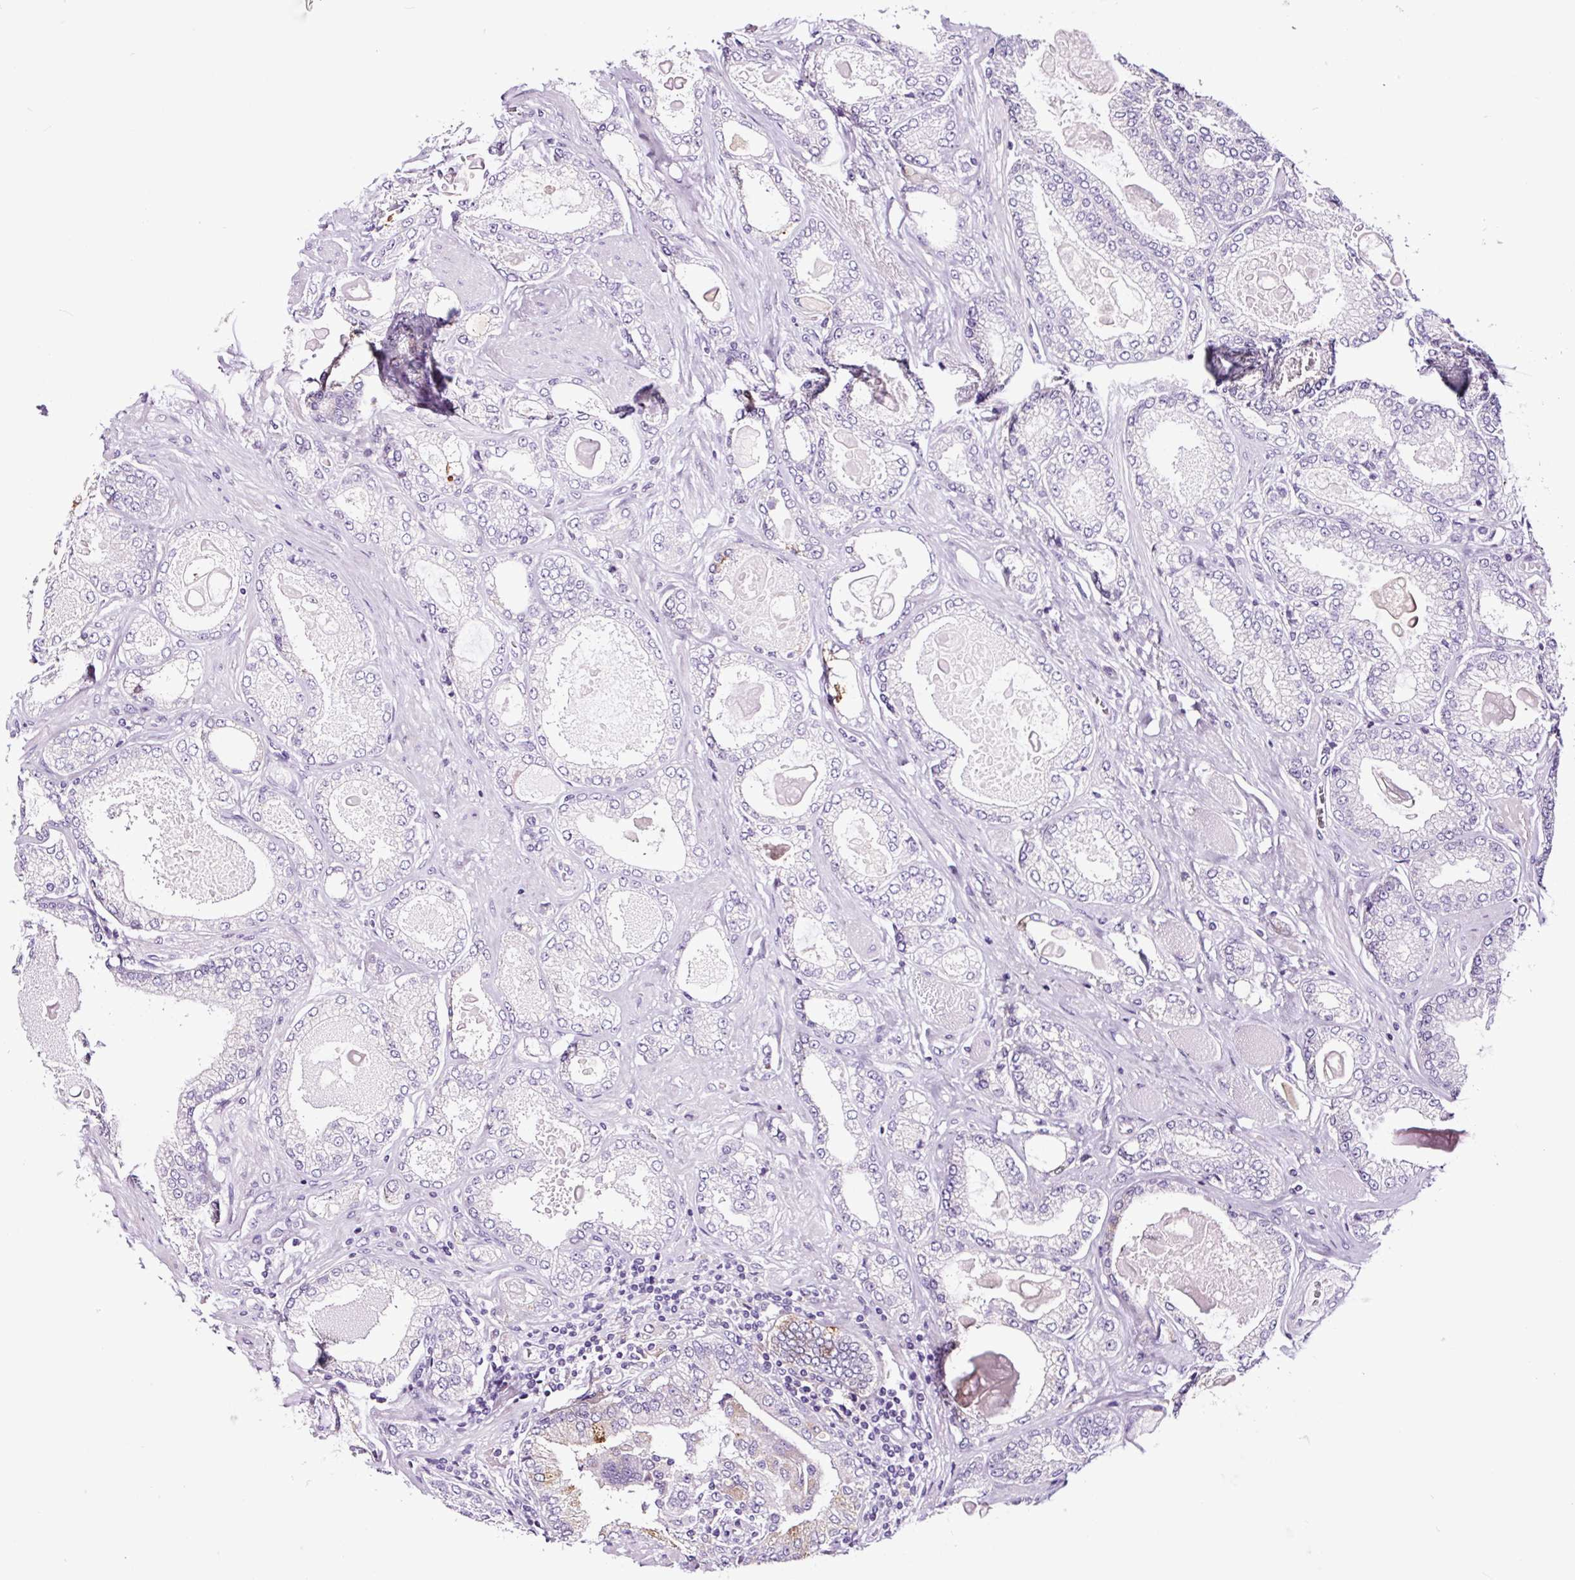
{"staining": {"intensity": "negative", "quantity": "none", "location": "none"}, "tissue": "prostate cancer", "cell_type": "Tumor cells", "image_type": "cancer", "snomed": [{"axis": "morphology", "description": "Adenocarcinoma, High grade"}, {"axis": "topography", "description": "Prostate"}], "caption": "Image shows no significant protein staining in tumor cells of prostate cancer (adenocarcinoma (high-grade)).", "gene": "FBXL7", "patient": {"sex": "male", "age": 68}}